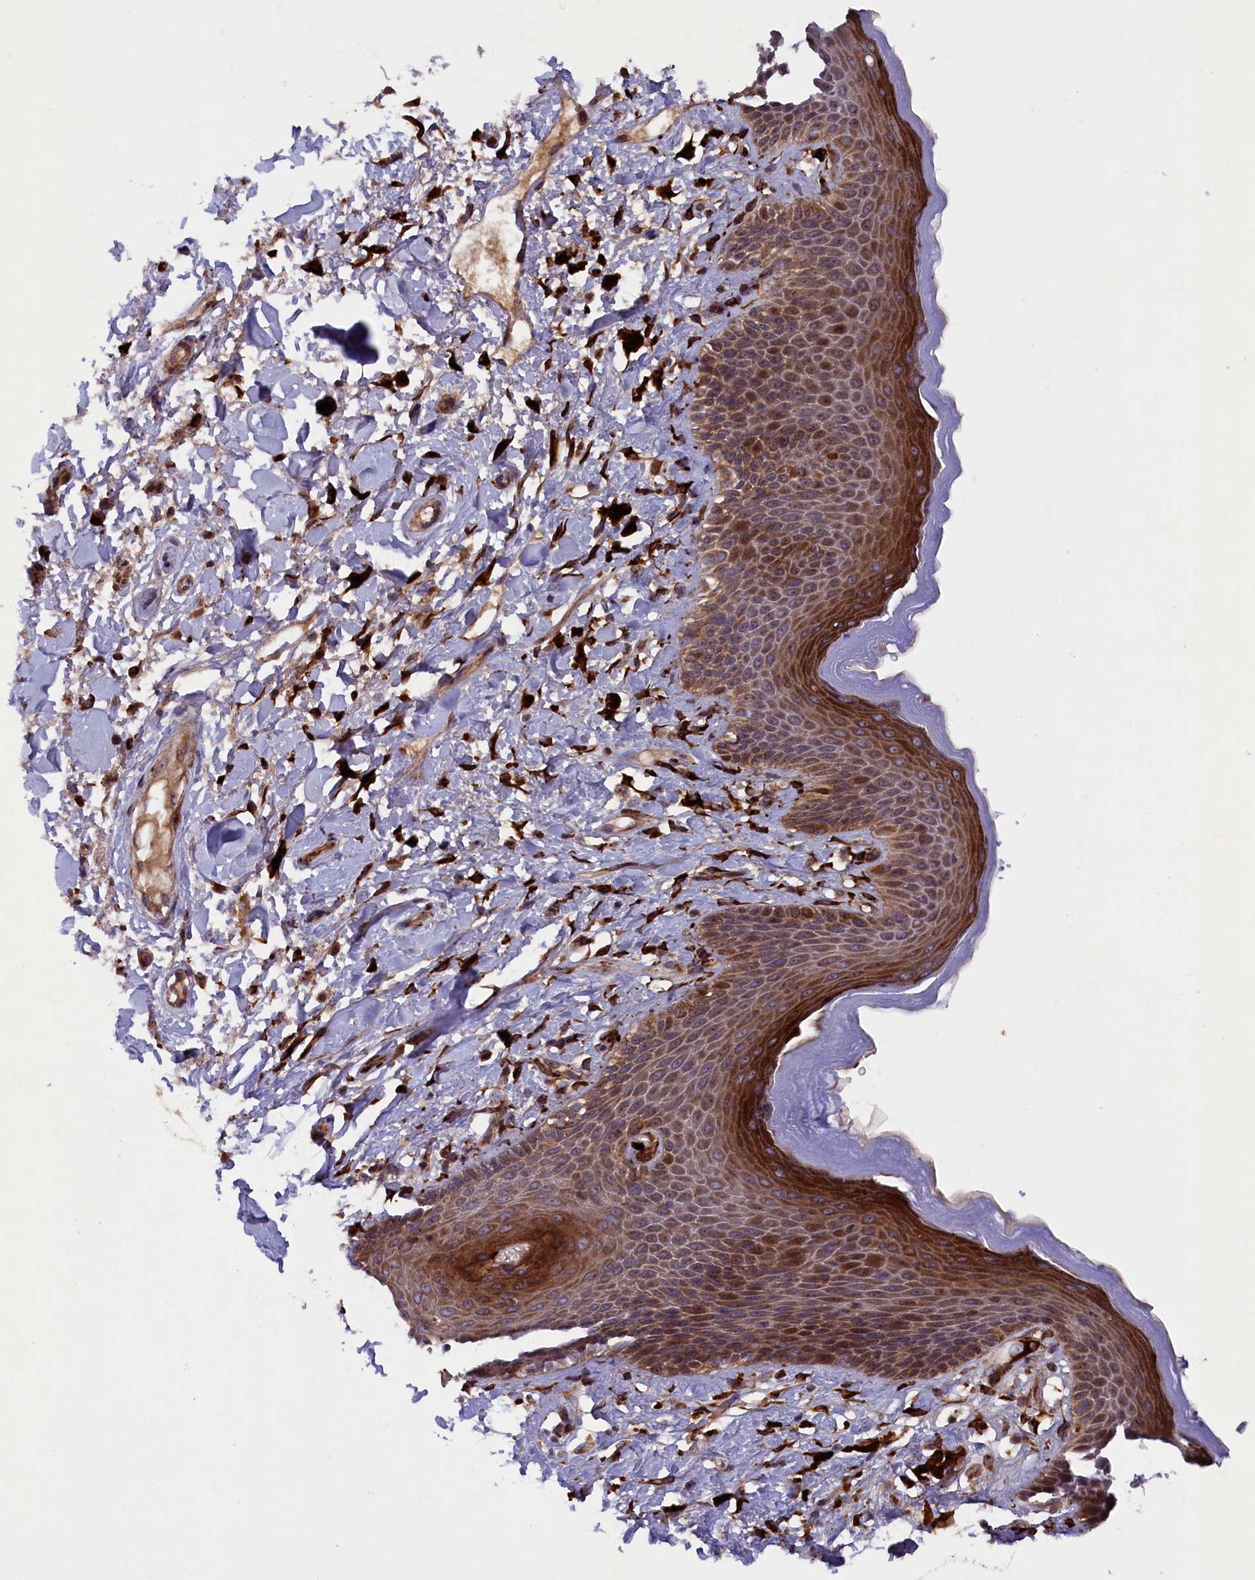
{"staining": {"intensity": "moderate", "quantity": ">75%", "location": "cytoplasmic/membranous"}, "tissue": "skin", "cell_type": "Epidermal cells", "image_type": "normal", "snomed": [{"axis": "morphology", "description": "Normal tissue, NOS"}, {"axis": "topography", "description": "Anal"}], "caption": "Immunohistochemical staining of benign human skin reveals medium levels of moderate cytoplasmic/membranous positivity in about >75% of epidermal cells.", "gene": "ARRDC4", "patient": {"sex": "female", "age": 78}}